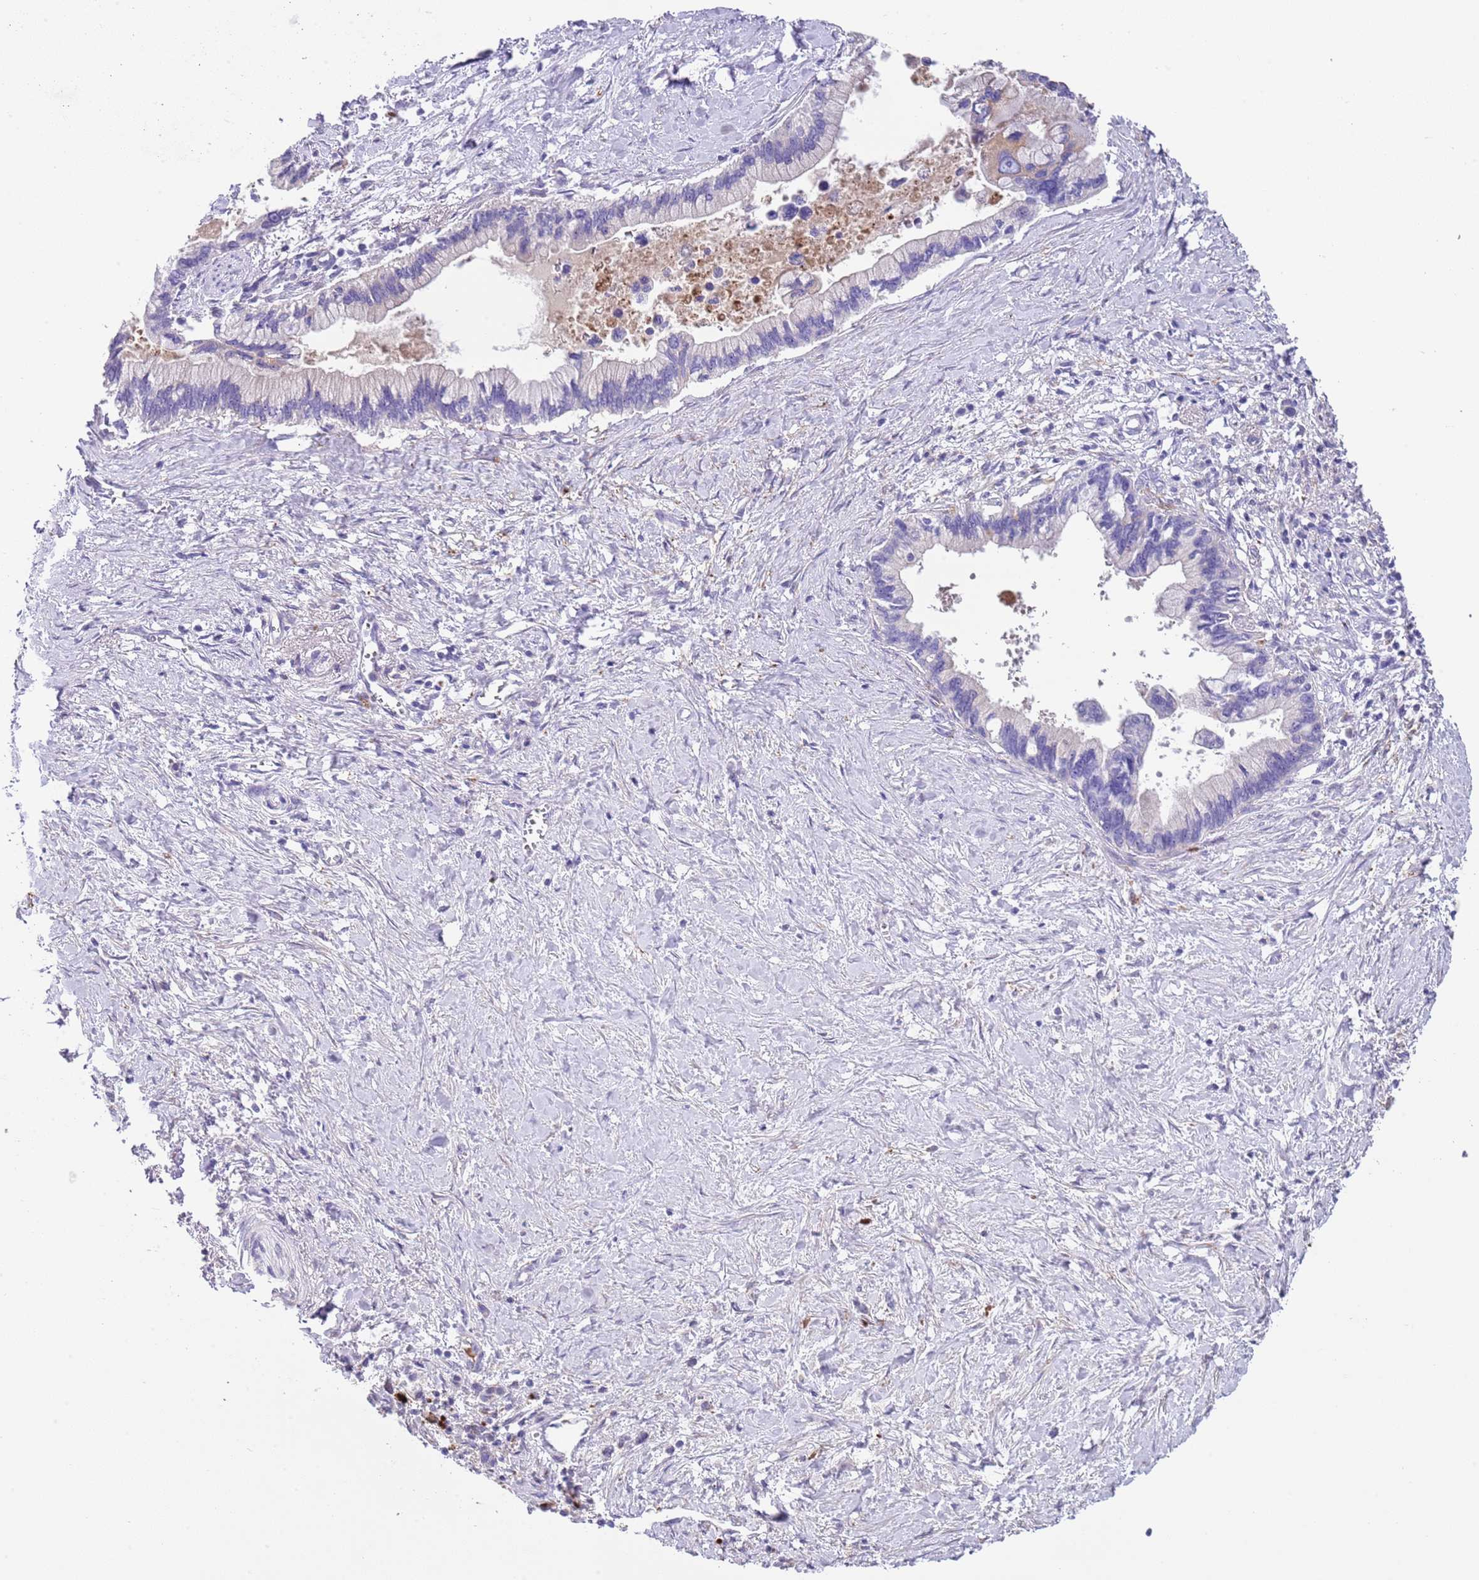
{"staining": {"intensity": "negative", "quantity": "none", "location": "none"}, "tissue": "pancreatic cancer", "cell_type": "Tumor cells", "image_type": "cancer", "snomed": [{"axis": "morphology", "description": "Adenocarcinoma, NOS"}, {"axis": "topography", "description": "Pancreas"}], "caption": "IHC of pancreatic cancer shows no positivity in tumor cells.", "gene": "ABHD17C", "patient": {"sex": "female", "age": 83}}